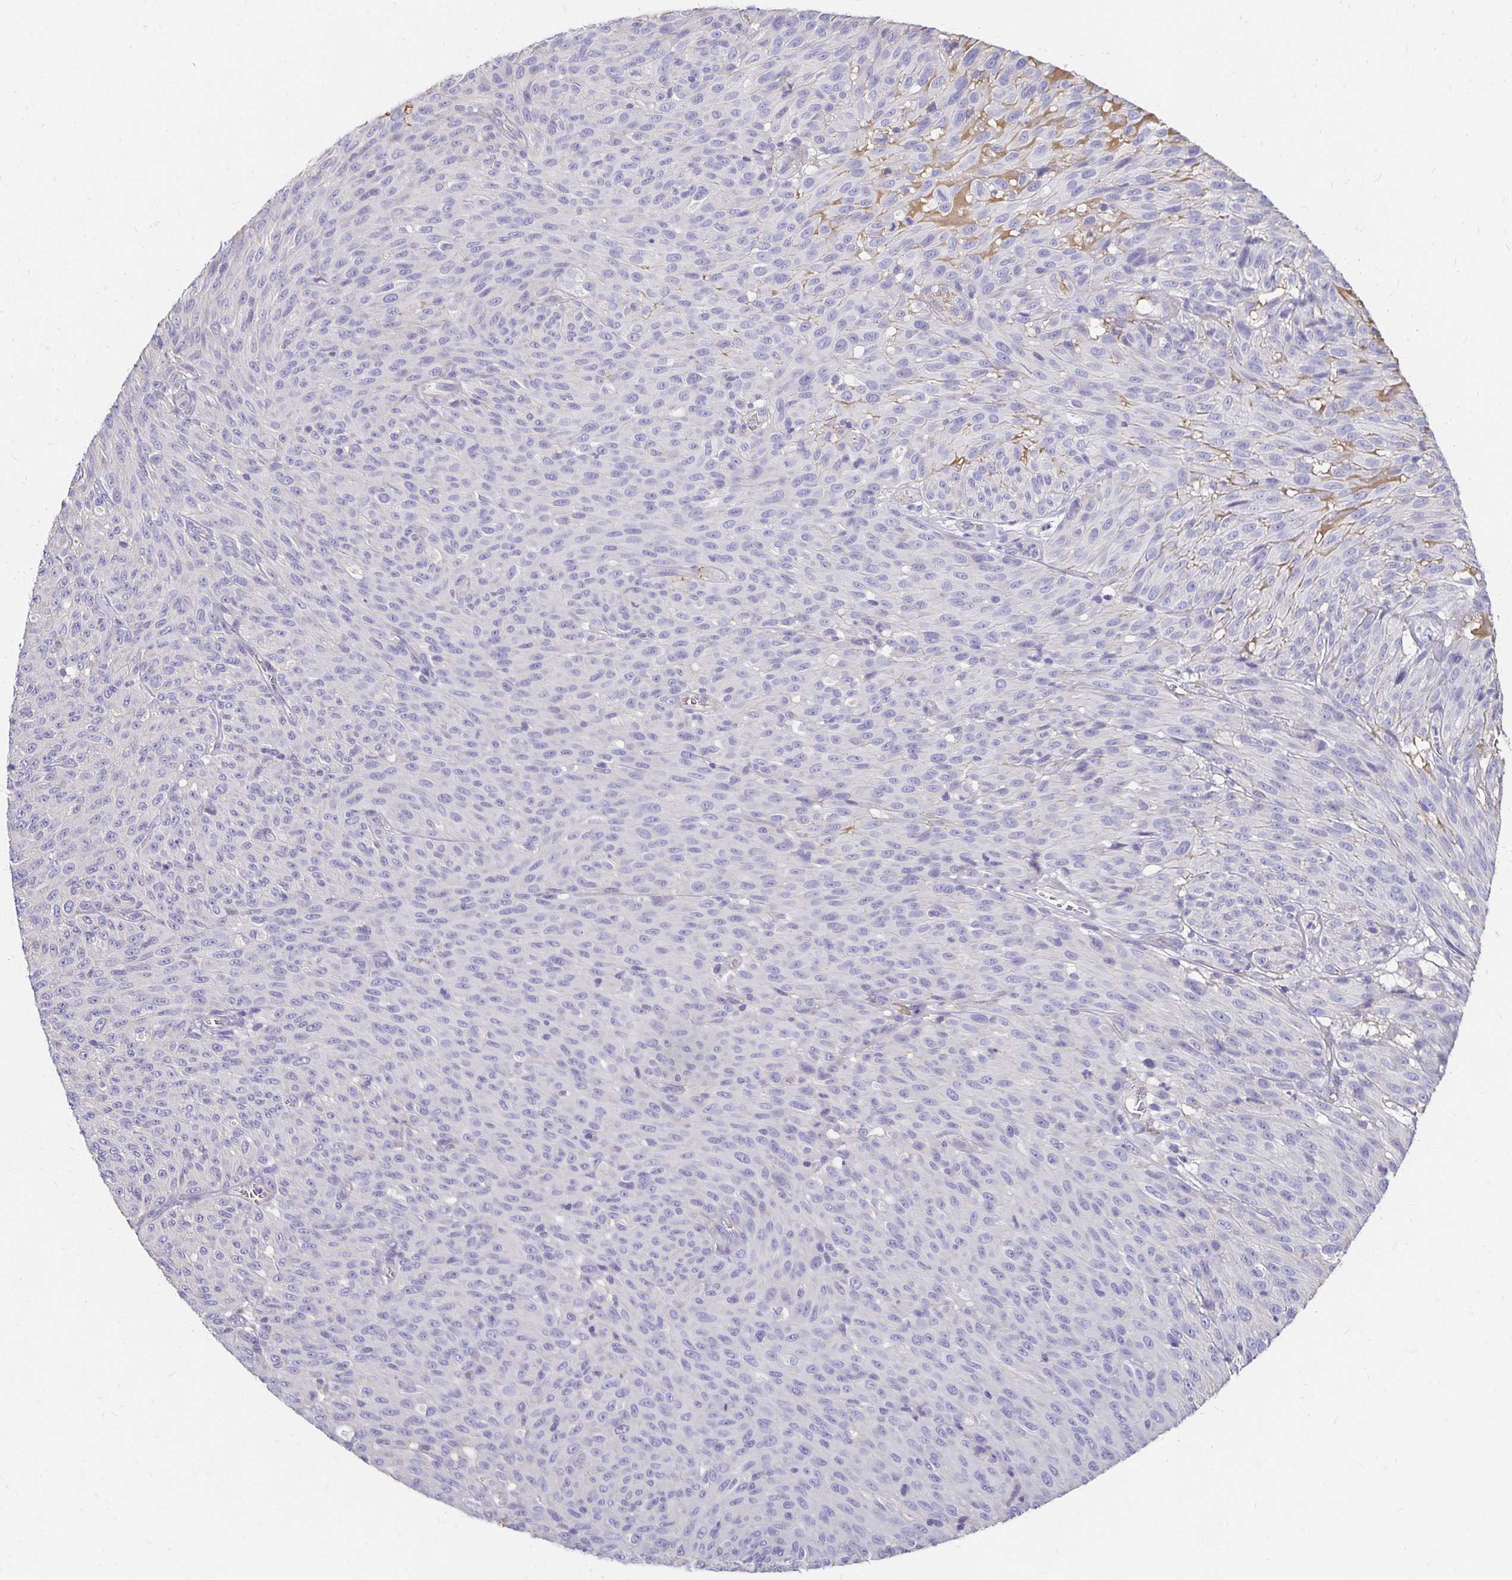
{"staining": {"intensity": "negative", "quantity": "none", "location": "none"}, "tissue": "melanoma", "cell_type": "Tumor cells", "image_type": "cancer", "snomed": [{"axis": "morphology", "description": "Malignant melanoma, NOS"}, {"axis": "topography", "description": "Skin"}], "caption": "This is a micrograph of immunohistochemistry (IHC) staining of melanoma, which shows no positivity in tumor cells.", "gene": "APOB", "patient": {"sex": "male", "age": 85}}